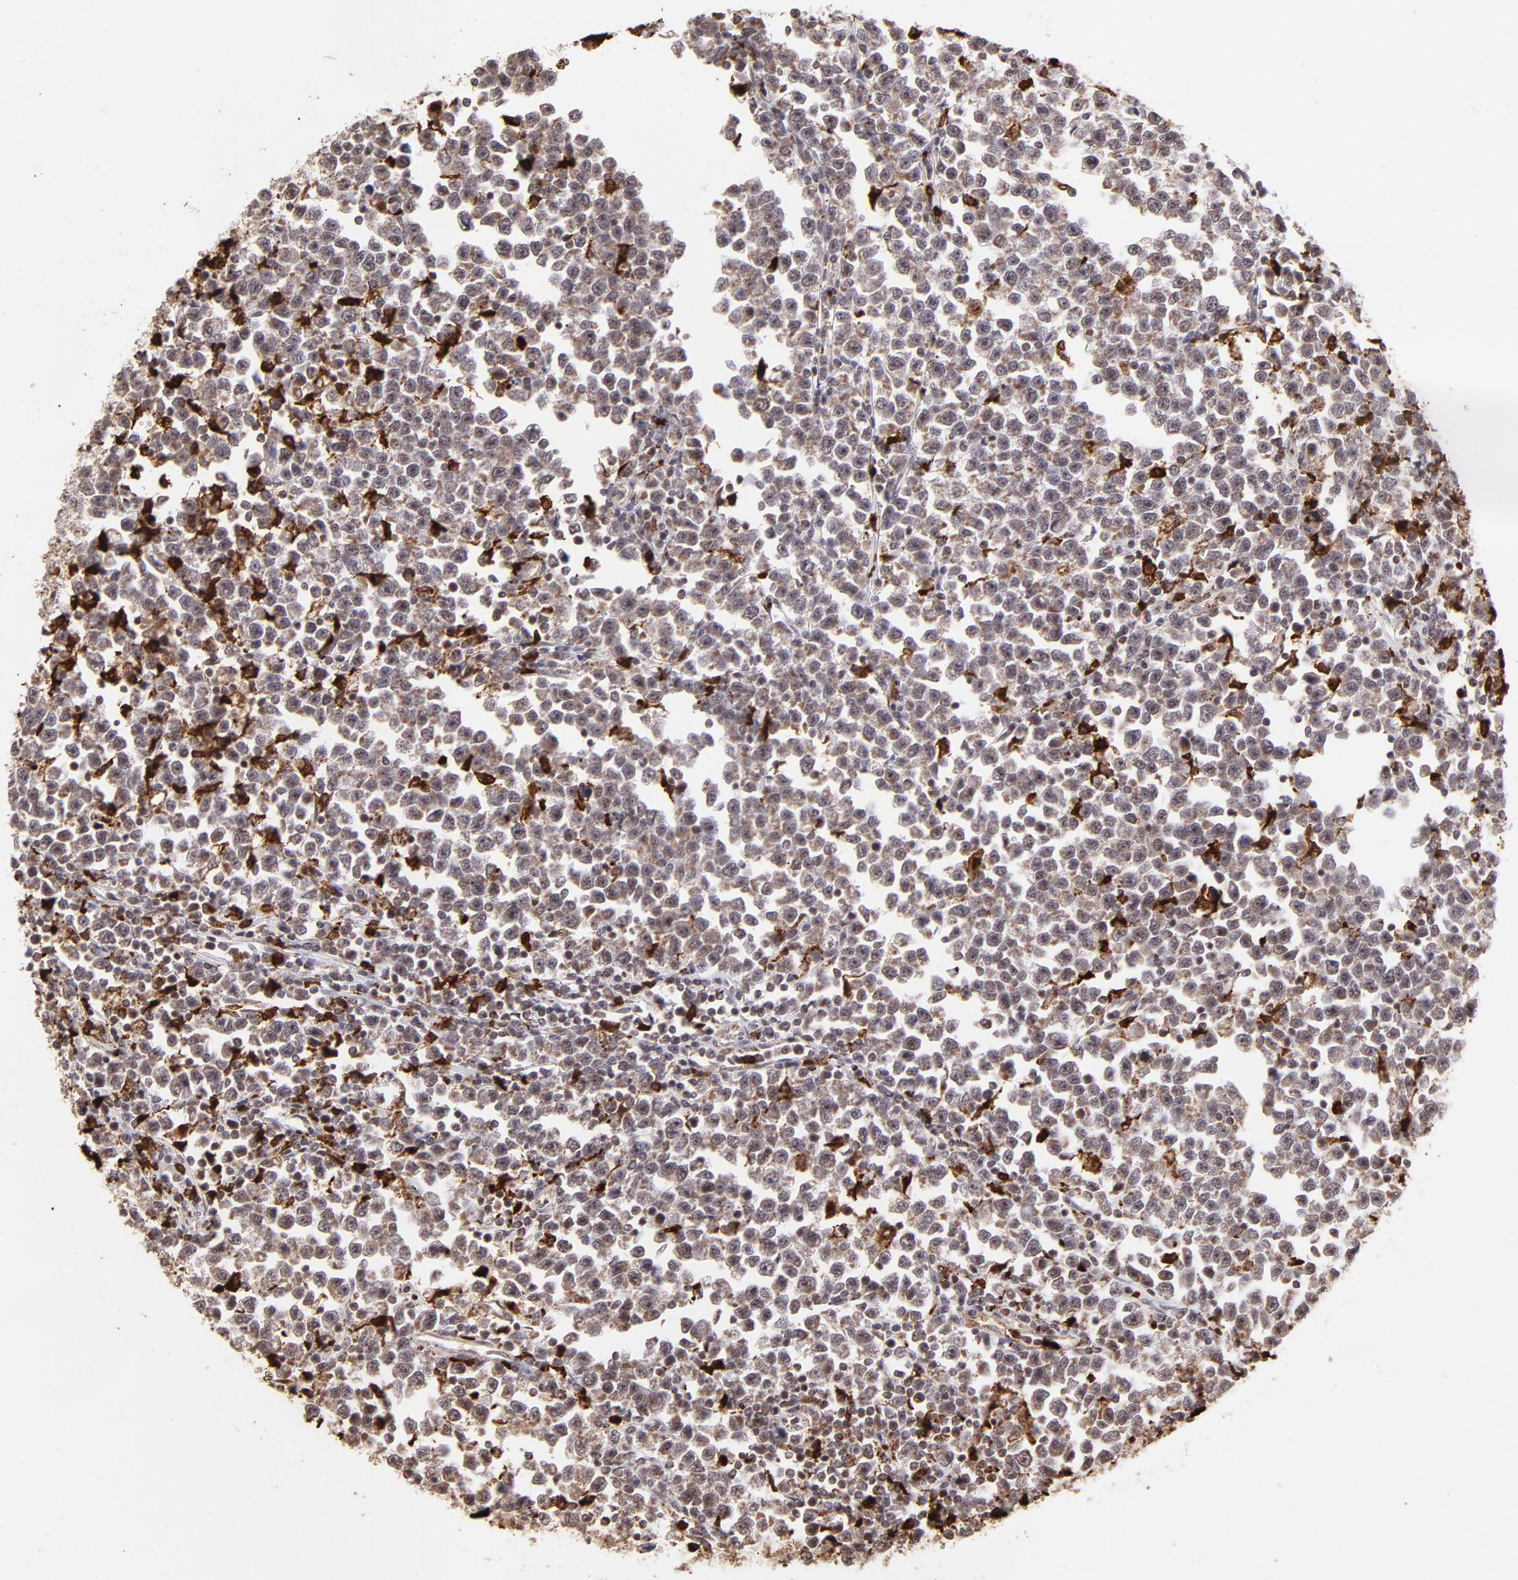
{"staining": {"intensity": "moderate", "quantity": ">75%", "location": "nuclear"}, "tissue": "testis cancer", "cell_type": "Tumor cells", "image_type": "cancer", "snomed": [{"axis": "morphology", "description": "Seminoma, NOS"}, {"axis": "topography", "description": "Testis"}], "caption": "Immunohistochemical staining of human testis cancer reveals medium levels of moderate nuclear protein staining in approximately >75% of tumor cells.", "gene": "ZFX", "patient": {"sex": "male", "age": 43}}